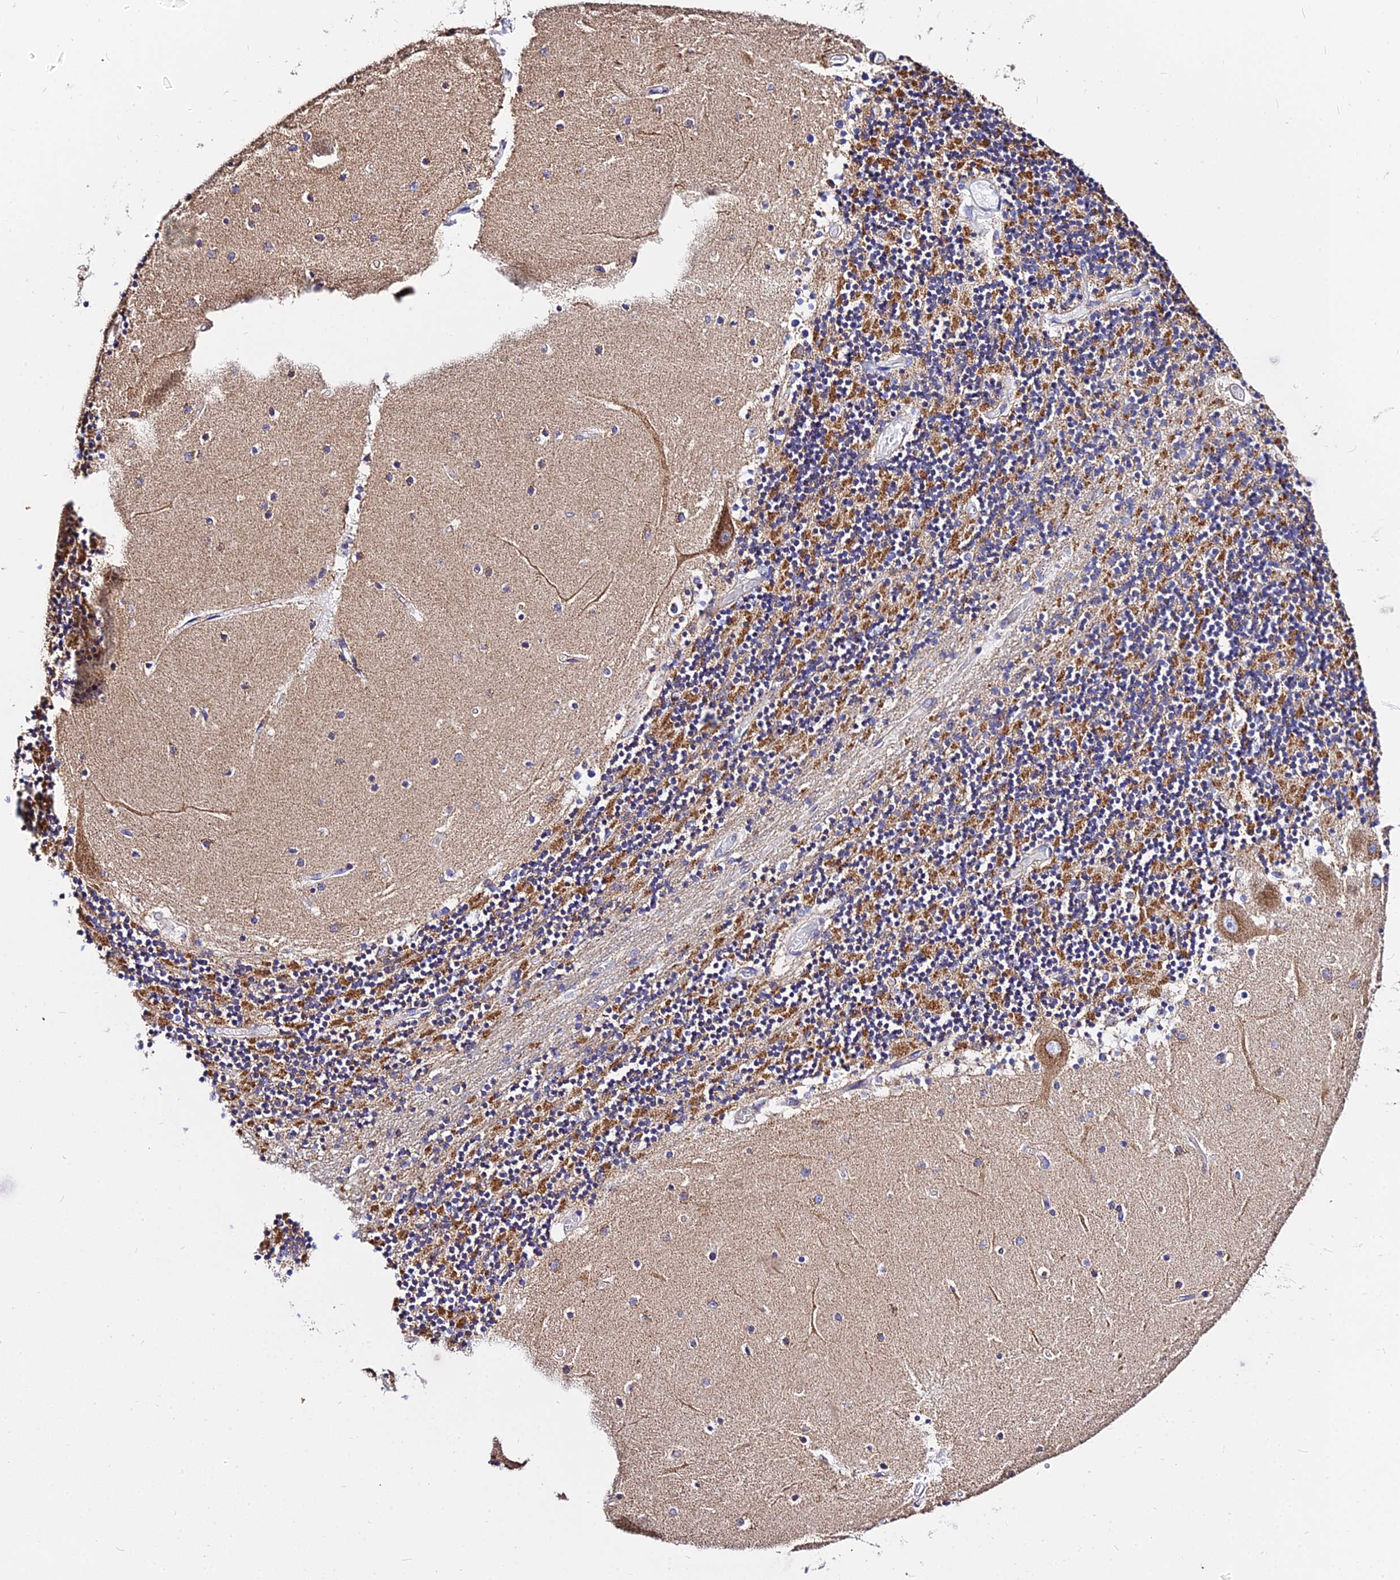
{"staining": {"intensity": "strong", "quantity": "25%-75%", "location": "cytoplasmic/membranous"}, "tissue": "cerebellum", "cell_type": "Cells in granular layer", "image_type": "normal", "snomed": [{"axis": "morphology", "description": "Normal tissue, NOS"}, {"axis": "topography", "description": "Cerebellum"}], "caption": "Brown immunohistochemical staining in benign human cerebellum displays strong cytoplasmic/membranous positivity in approximately 25%-75% of cells in granular layer. Immunohistochemistry (ihc) stains the protein of interest in brown and the nuclei are stained blue.", "gene": "ZNF573", "patient": {"sex": "female", "age": 28}}